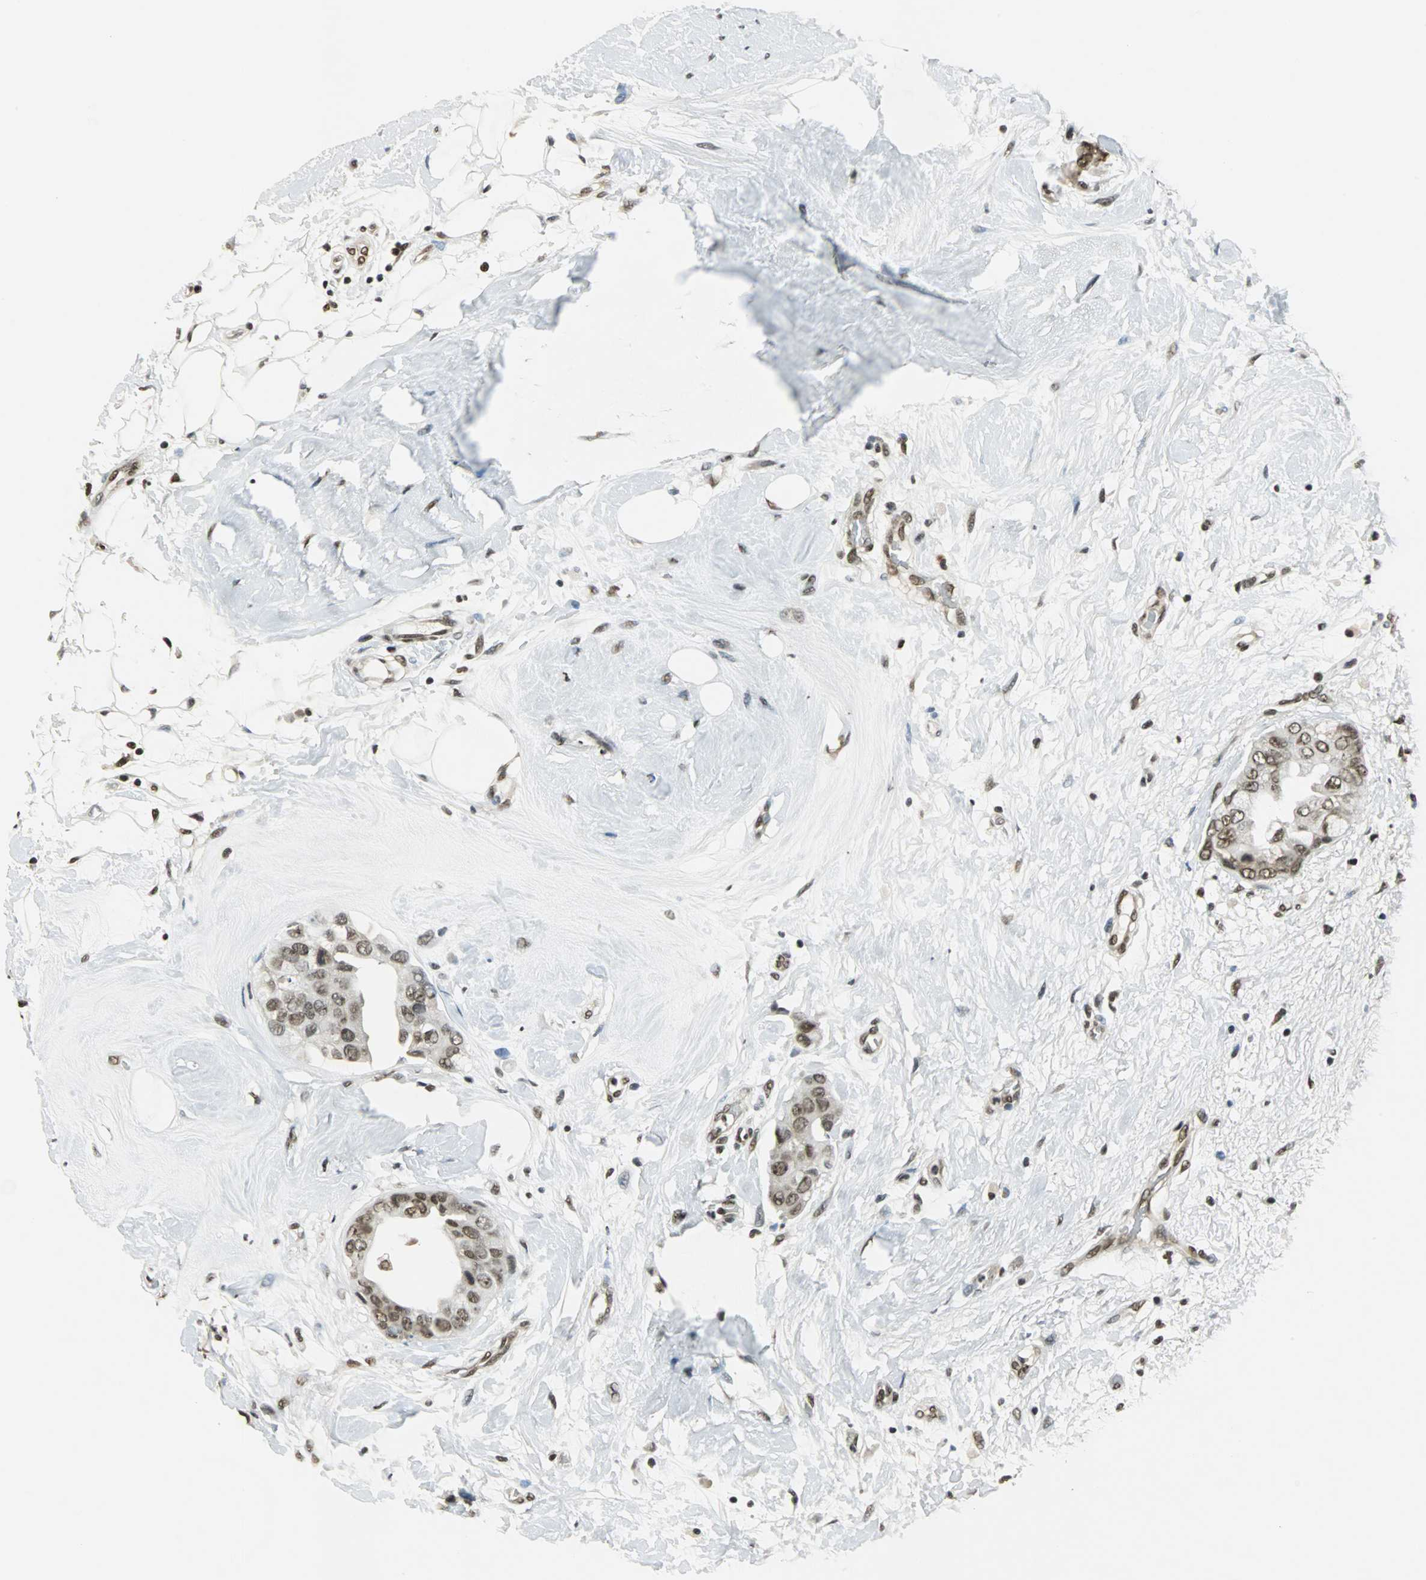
{"staining": {"intensity": "moderate", "quantity": ">75%", "location": "cytoplasmic/membranous,nuclear"}, "tissue": "breast cancer", "cell_type": "Tumor cells", "image_type": "cancer", "snomed": [{"axis": "morphology", "description": "Duct carcinoma"}, {"axis": "topography", "description": "Breast"}], "caption": "Invasive ductal carcinoma (breast) stained with DAB (3,3'-diaminobenzidine) immunohistochemistry (IHC) reveals medium levels of moderate cytoplasmic/membranous and nuclear positivity in approximately >75% of tumor cells. (Stains: DAB in brown, nuclei in blue, Microscopy: brightfield microscopy at high magnification).", "gene": "RBM14", "patient": {"sex": "female", "age": 40}}